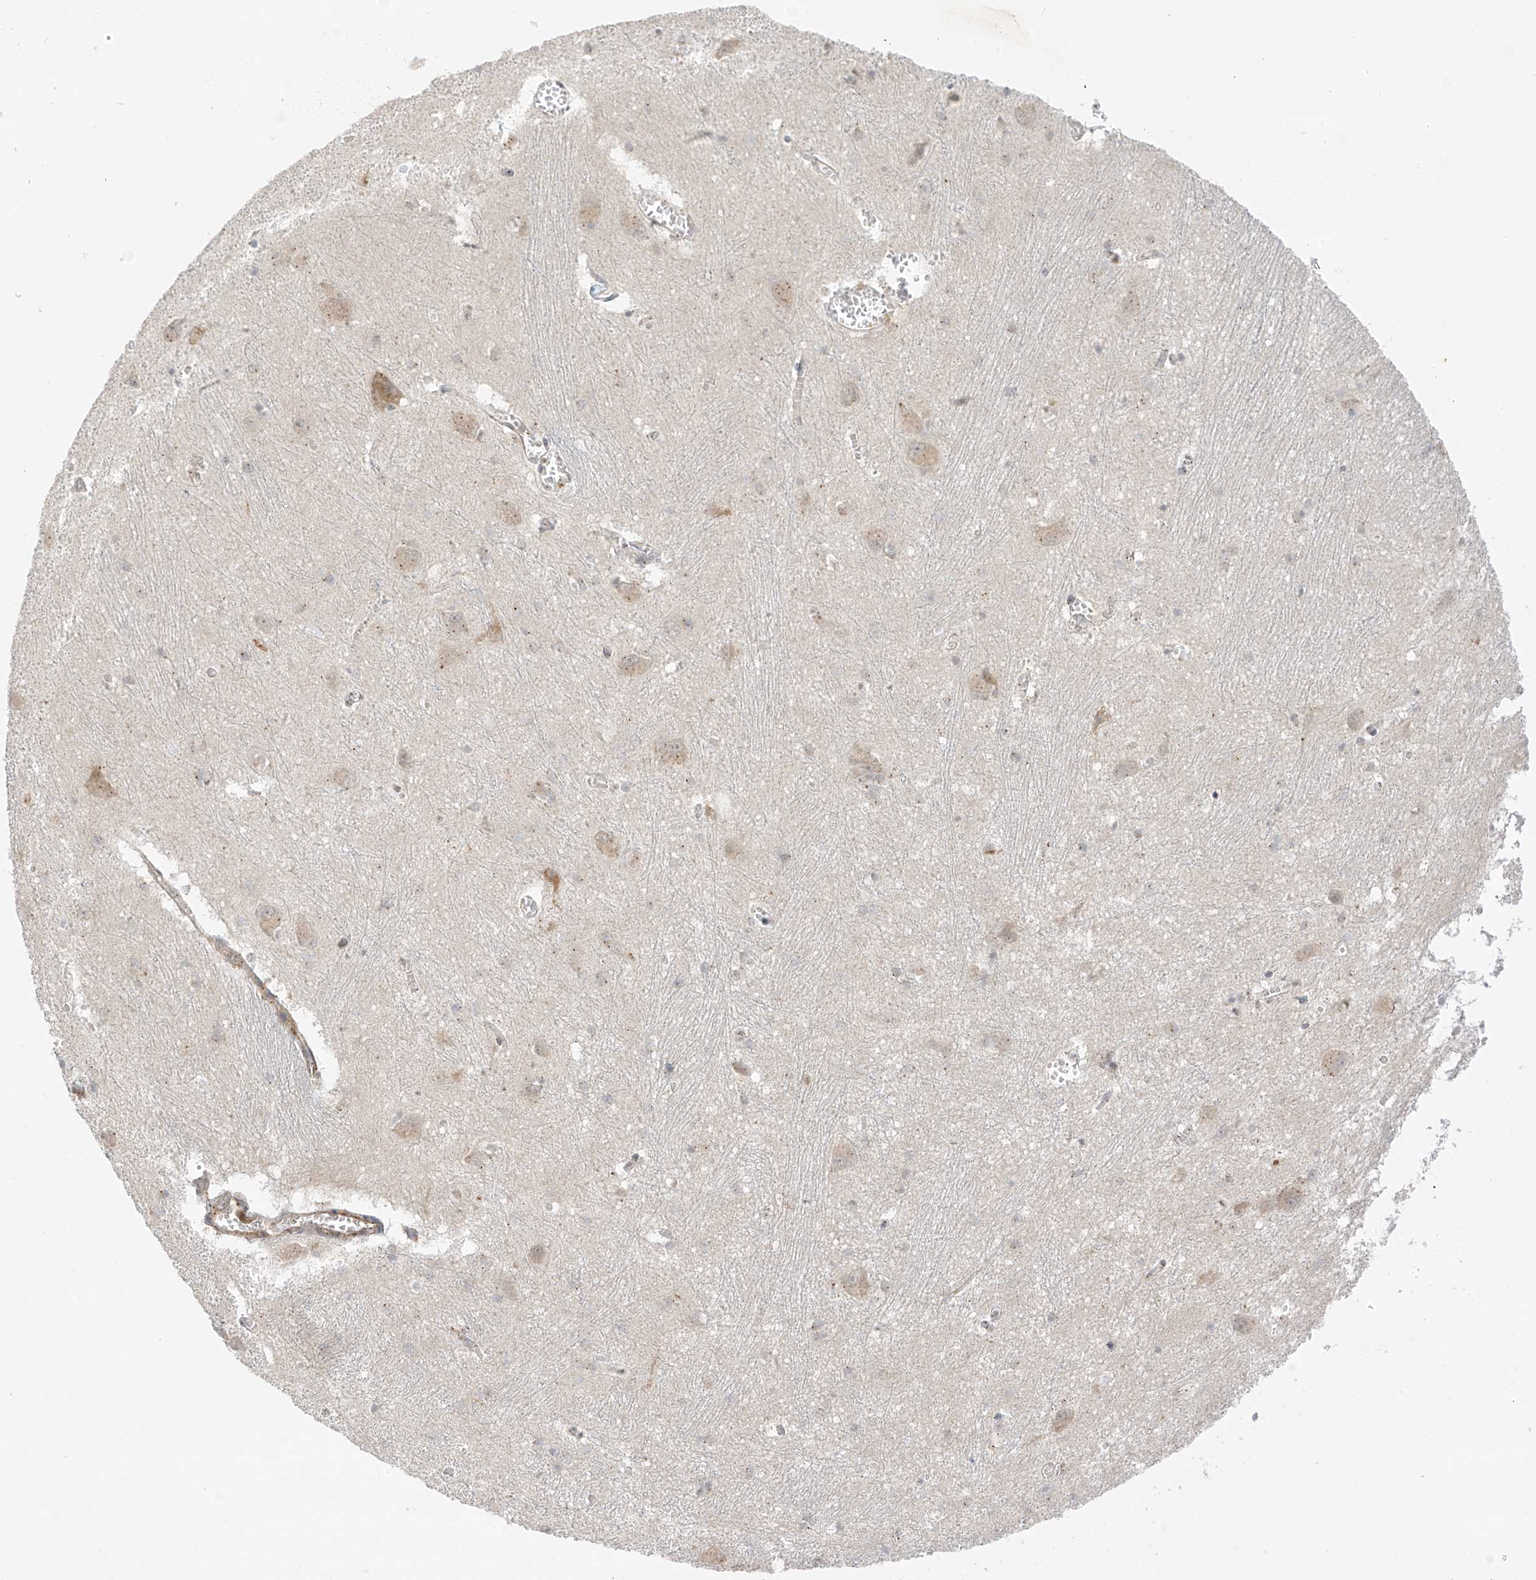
{"staining": {"intensity": "weak", "quantity": "<25%", "location": "nuclear"}, "tissue": "caudate", "cell_type": "Glial cells", "image_type": "normal", "snomed": [{"axis": "morphology", "description": "Normal tissue, NOS"}, {"axis": "topography", "description": "Lateral ventricle wall"}], "caption": "Immunohistochemistry (IHC) of normal human caudate shows no positivity in glial cells. Nuclei are stained in blue.", "gene": "N4BP3", "patient": {"sex": "male", "age": 37}}